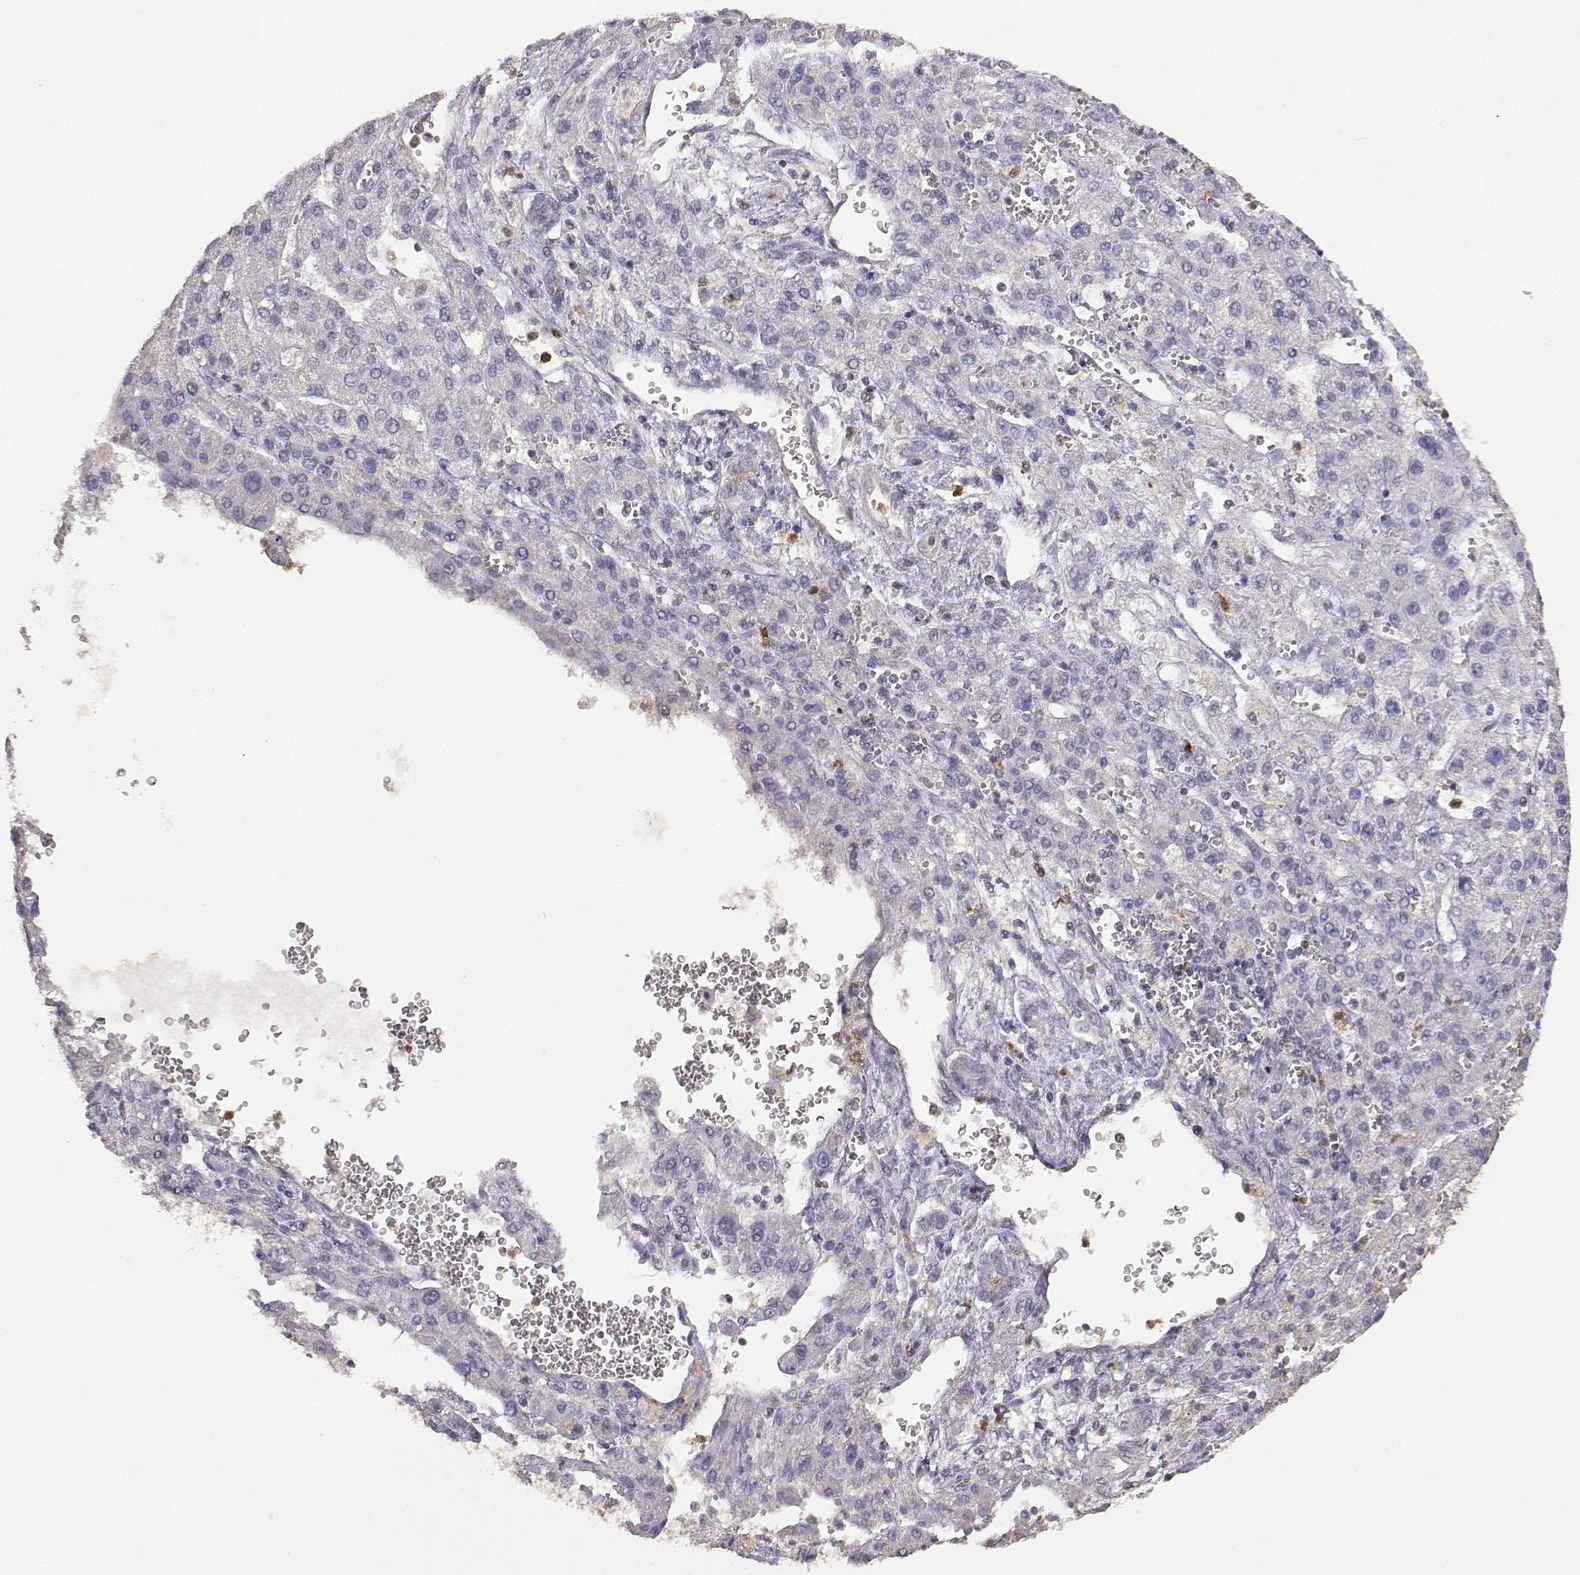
{"staining": {"intensity": "negative", "quantity": "none", "location": "none"}, "tissue": "liver cancer", "cell_type": "Tumor cells", "image_type": "cancer", "snomed": [{"axis": "morphology", "description": "Carcinoma, Hepatocellular, NOS"}, {"axis": "topography", "description": "Liver"}], "caption": "Tumor cells show no significant staining in liver cancer. (Brightfield microscopy of DAB (3,3'-diaminobenzidine) immunohistochemistry at high magnification).", "gene": "TNFRSF10C", "patient": {"sex": "female", "age": 70}}